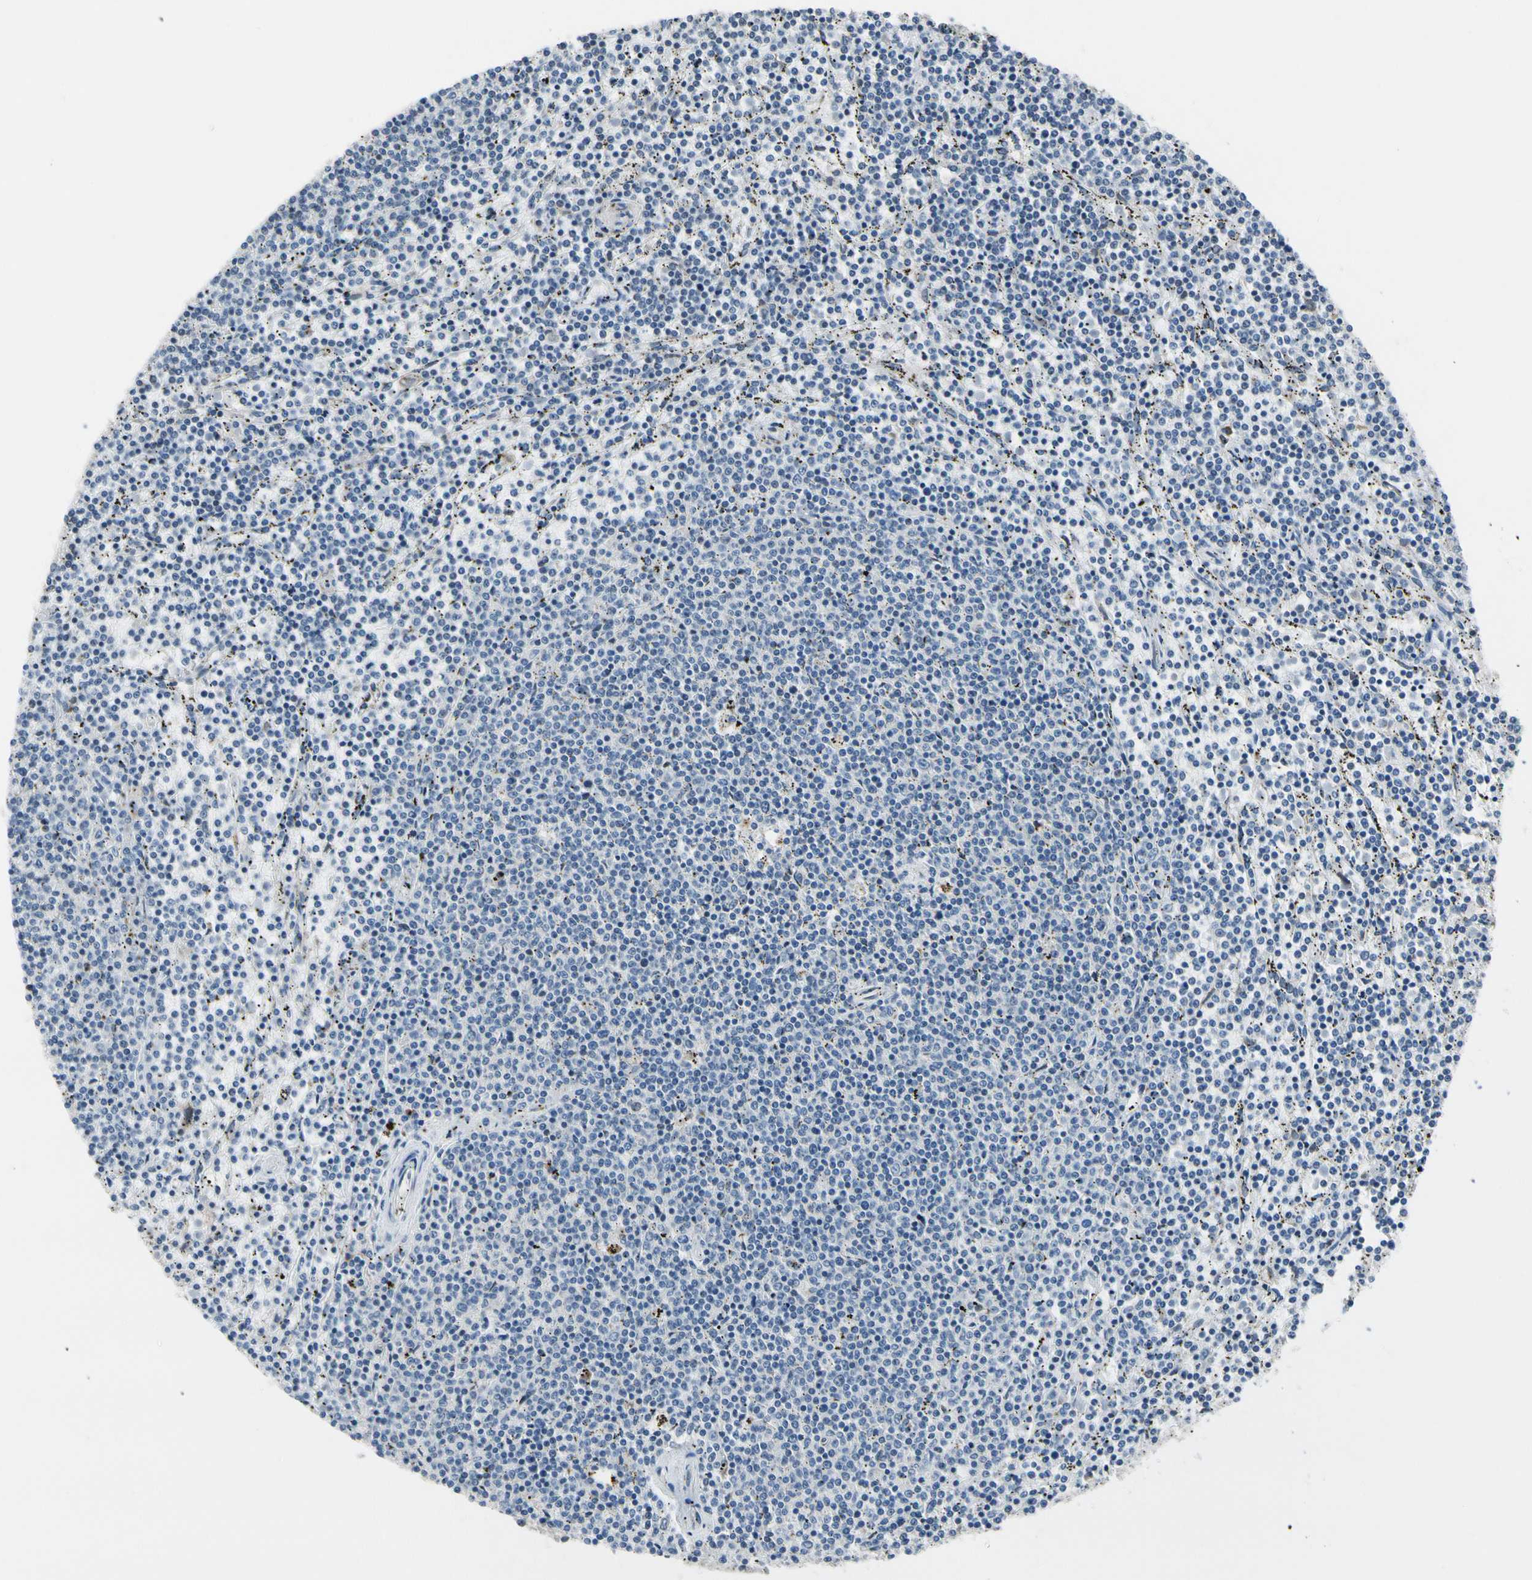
{"staining": {"intensity": "negative", "quantity": "none", "location": "none"}, "tissue": "lymphoma", "cell_type": "Tumor cells", "image_type": "cancer", "snomed": [{"axis": "morphology", "description": "Malignant lymphoma, non-Hodgkin's type, Low grade"}, {"axis": "topography", "description": "Spleen"}], "caption": "Tumor cells are negative for protein expression in human lymphoma. Brightfield microscopy of IHC stained with DAB (brown) and hematoxylin (blue), captured at high magnification.", "gene": "TMED7", "patient": {"sex": "female", "age": 50}}